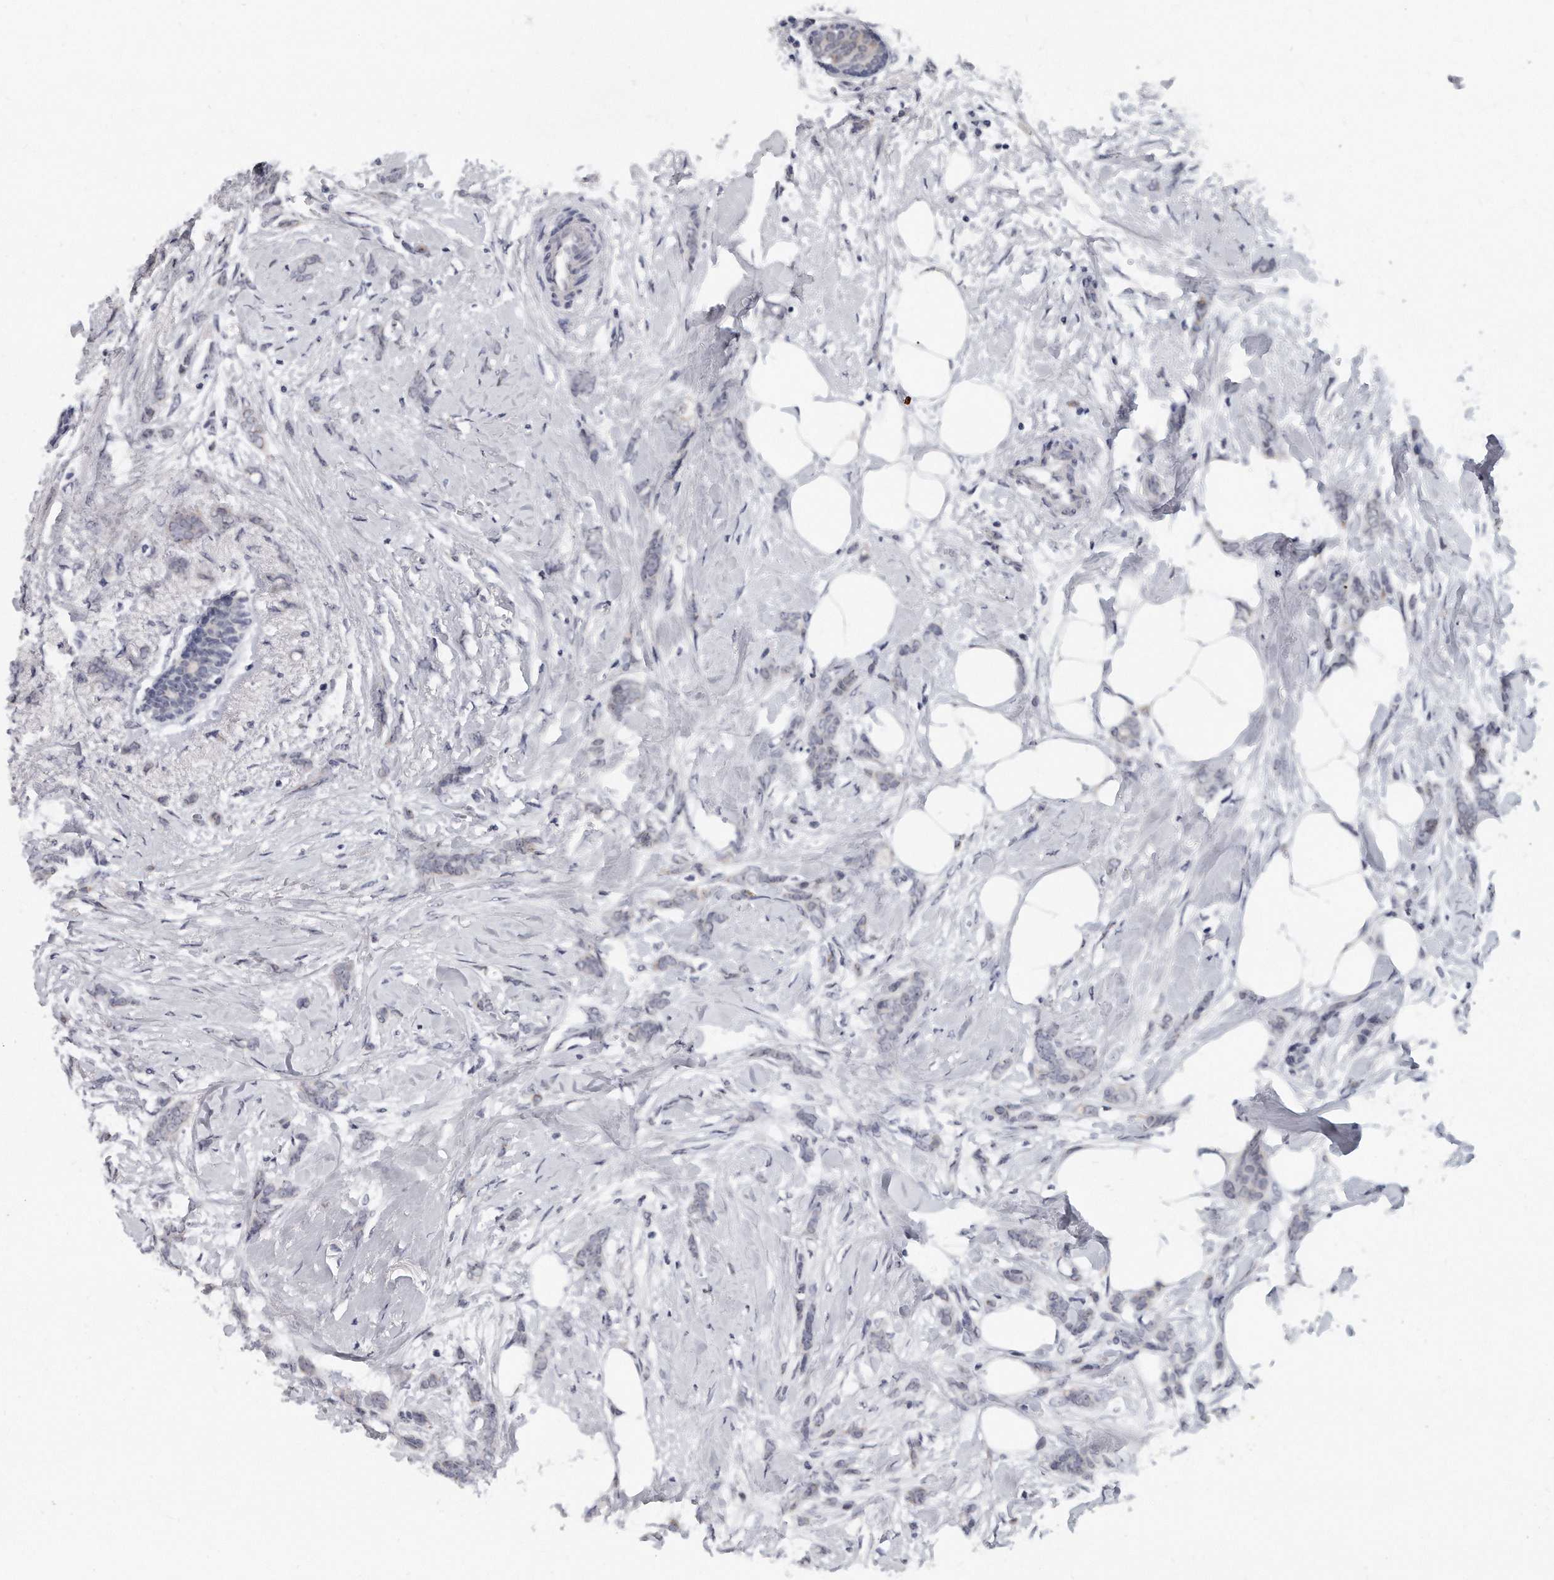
{"staining": {"intensity": "negative", "quantity": "none", "location": "none"}, "tissue": "breast cancer", "cell_type": "Tumor cells", "image_type": "cancer", "snomed": [{"axis": "morphology", "description": "Lobular carcinoma, in situ"}, {"axis": "morphology", "description": "Lobular carcinoma"}, {"axis": "topography", "description": "Breast"}], "caption": "The photomicrograph reveals no significant positivity in tumor cells of breast lobular carcinoma.", "gene": "TFCP2L1", "patient": {"sex": "female", "age": 41}}